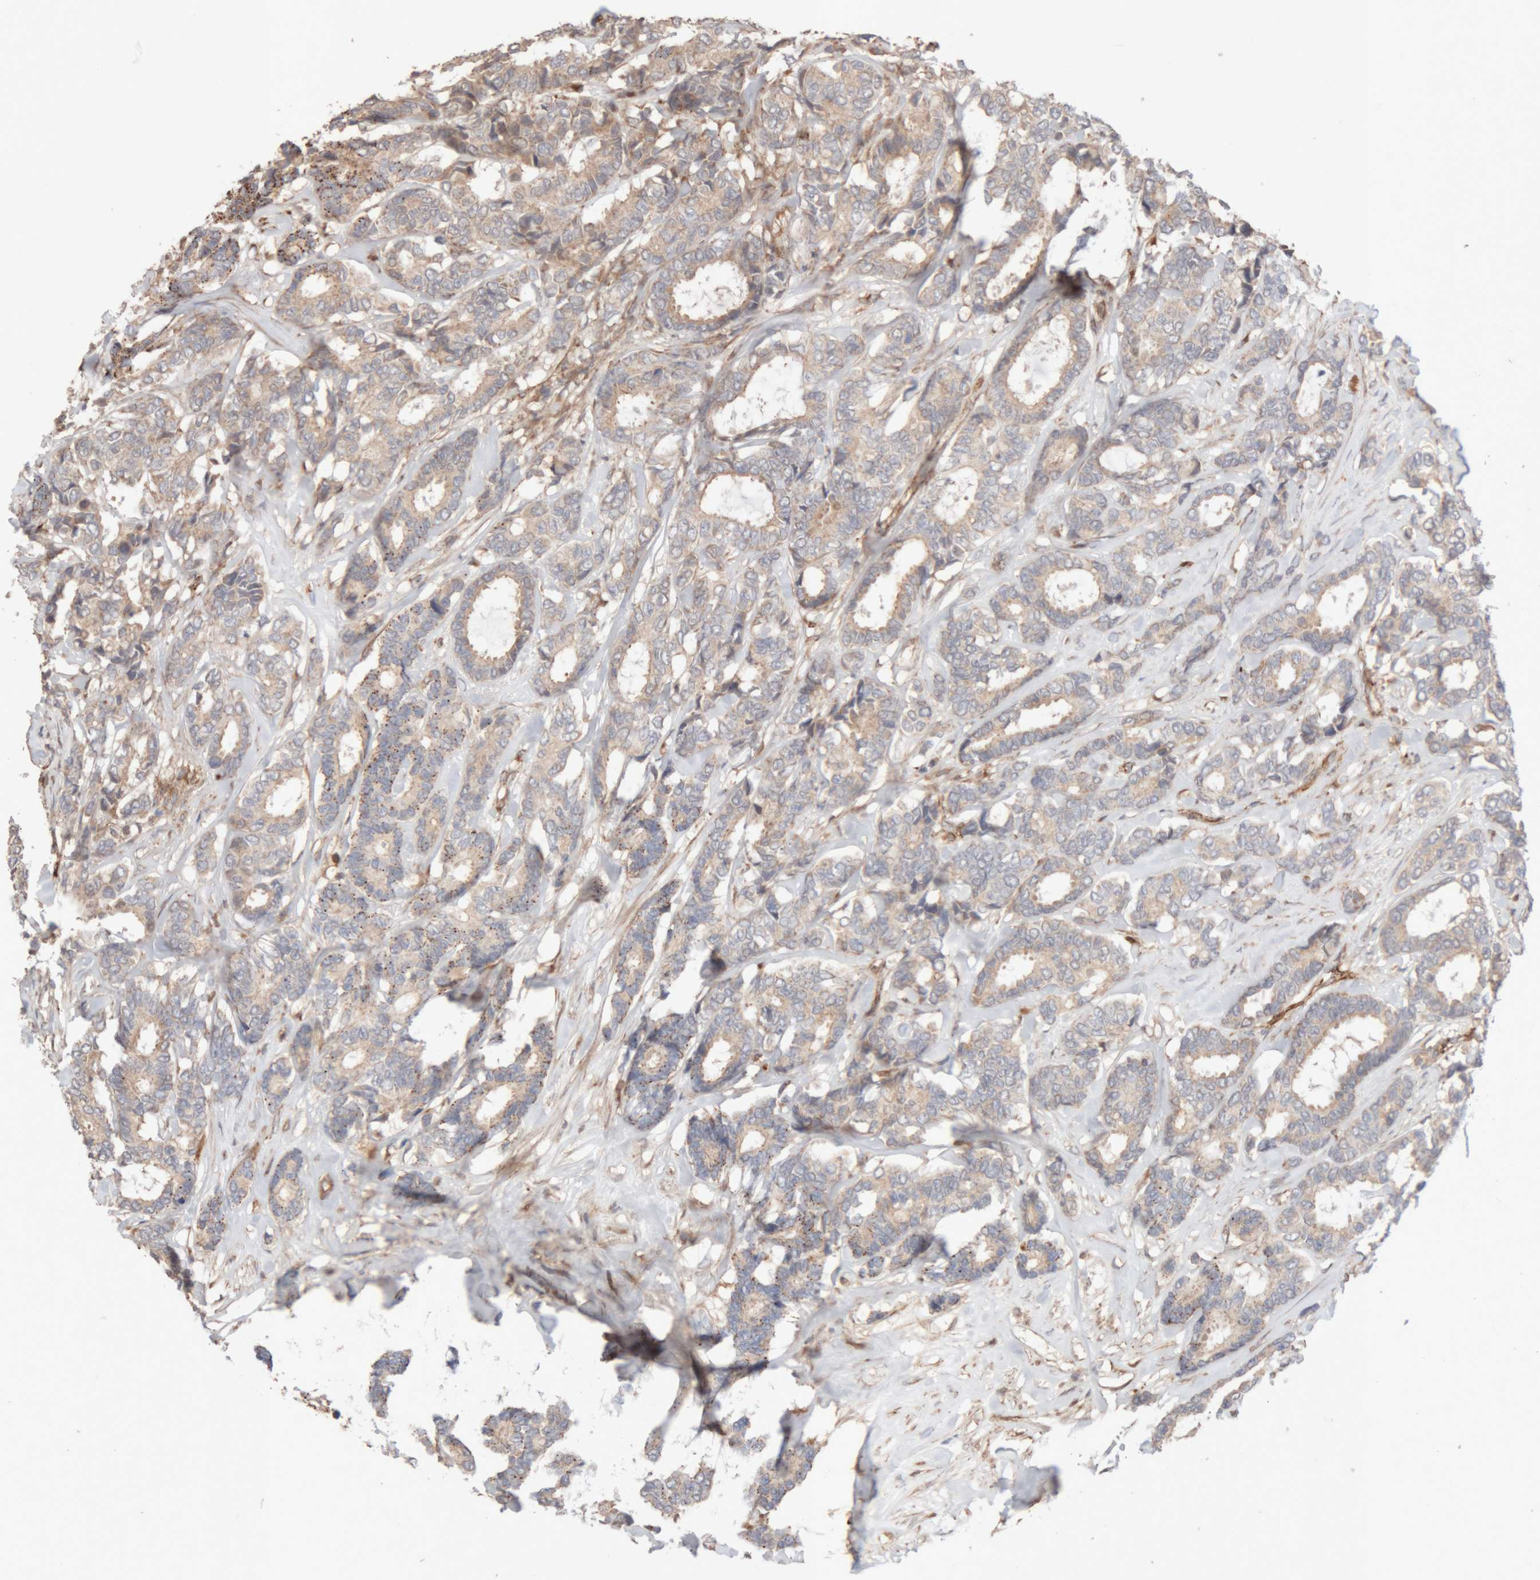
{"staining": {"intensity": "weak", "quantity": ">75%", "location": "cytoplasmic/membranous"}, "tissue": "breast cancer", "cell_type": "Tumor cells", "image_type": "cancer", "snomed": [{"axis": "morphology", "description": "Duct carcinoma"}, {"axis": "topography", "description": "Breast"}], "caption": "Weak cytoplasmic/membranous positivity for a protein is present in approximately >75% of tumor cells of infiltrating ductal carcinoma (breast) using immunohistochemistry.", "gene": "RAB32", "patient": {"sex": "female", "age": 87}}